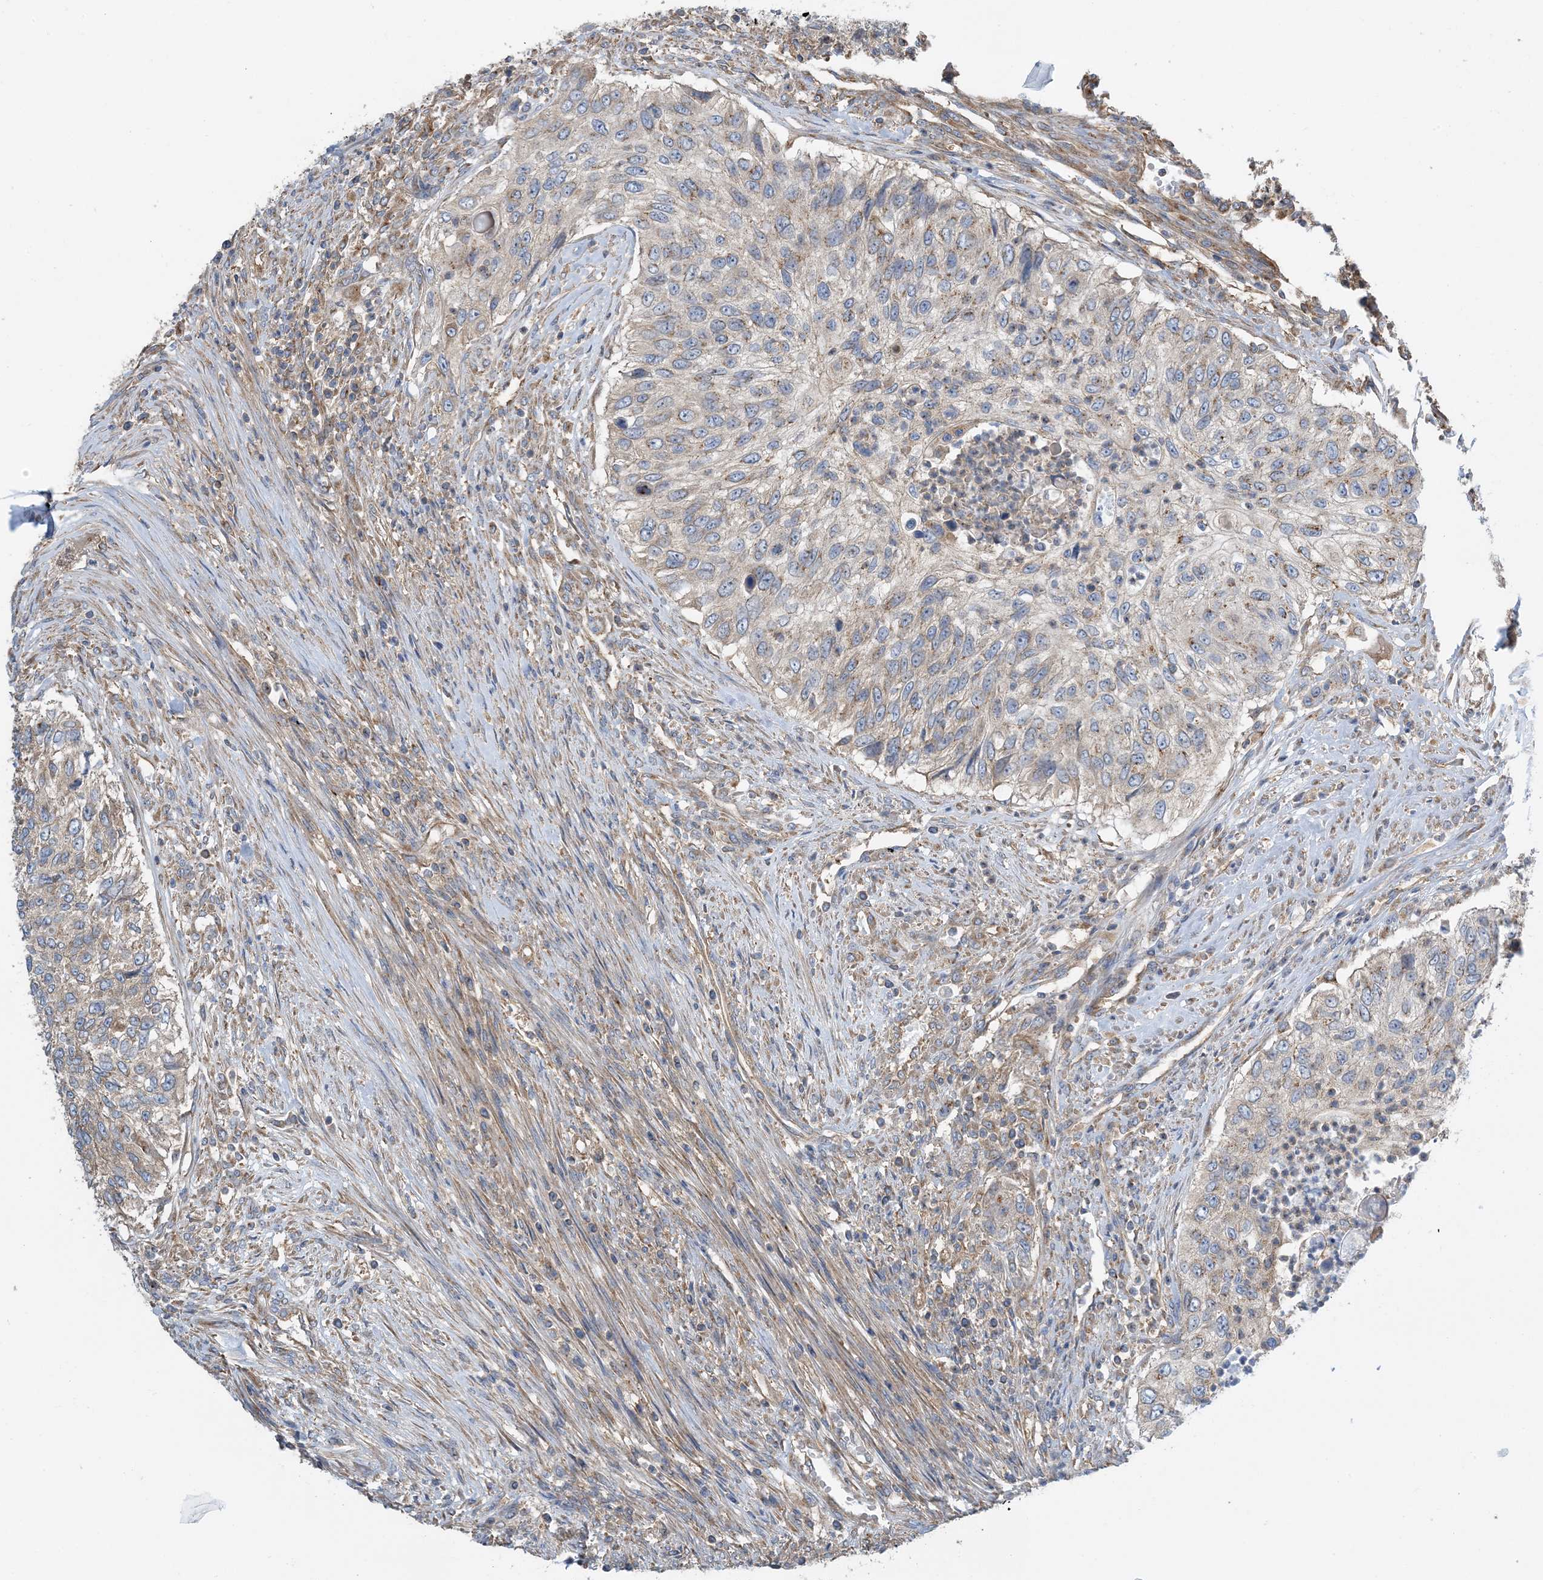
{"staining": {"intensity": "moderate", "quantity": "<25%", "location": "cytoplasmic/membranous"}, "tissue": "urothelial cancer", "cell_type": "Tumor cells", "image_type": "cancer", "snomed": [{"axis": "morphology", "description": "Urothelial carcinoma, High grade"}, {"axis": "topography", "description": "Urinary bladder"}], "caption": "Tumor cells reveal low levels of moderate cytoplasmic/membranous staining in approximately <25% of cells in high-grade urothelial carcinoma.", "gene": "SIDT1", "patient": {"sex": "female", "age": 60}}